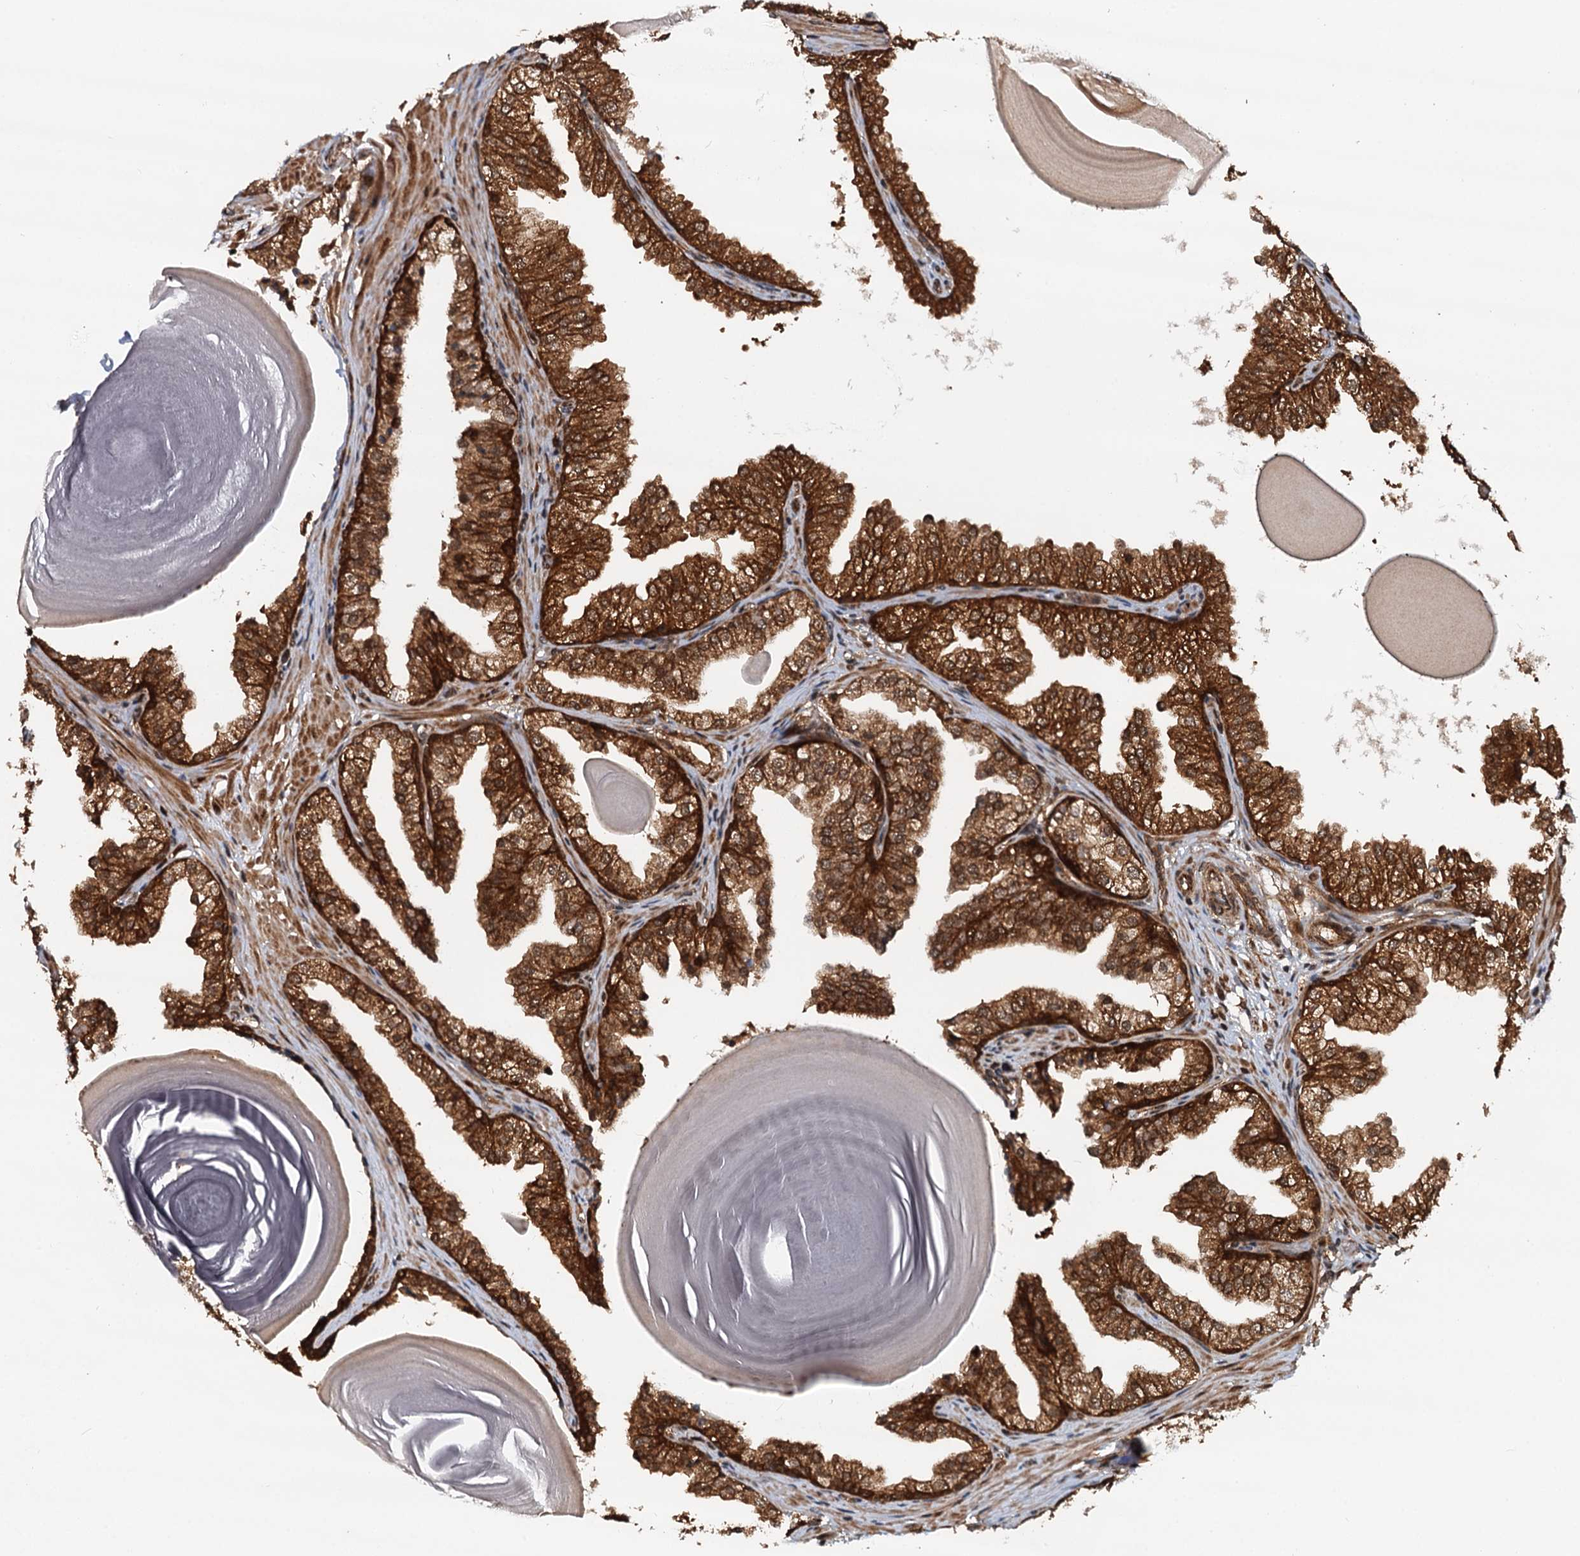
{"staining": {"intensity": "strong", "quantity": ">75%", "location": "cytoplasmic/membranous"}, "tissue": "prostate", "cell_type": "Glandular cells", "image_type": "normal", "snomed": [{"axis": "morphology", "description": "Normal tissue, NOS"}, {"axis": "topography", "description": "Prostate"}], "caption": "Immunohistochemical staining of normal human prostate displays >75% levels of strong cytoplasmic/membranous protein expression in about >75% of glandular cells. (DAB IHC, brown staining for protein, blue staining for nuclei).", "gene": "STUB1", "patient": {"sex": "male", "age": 48}}